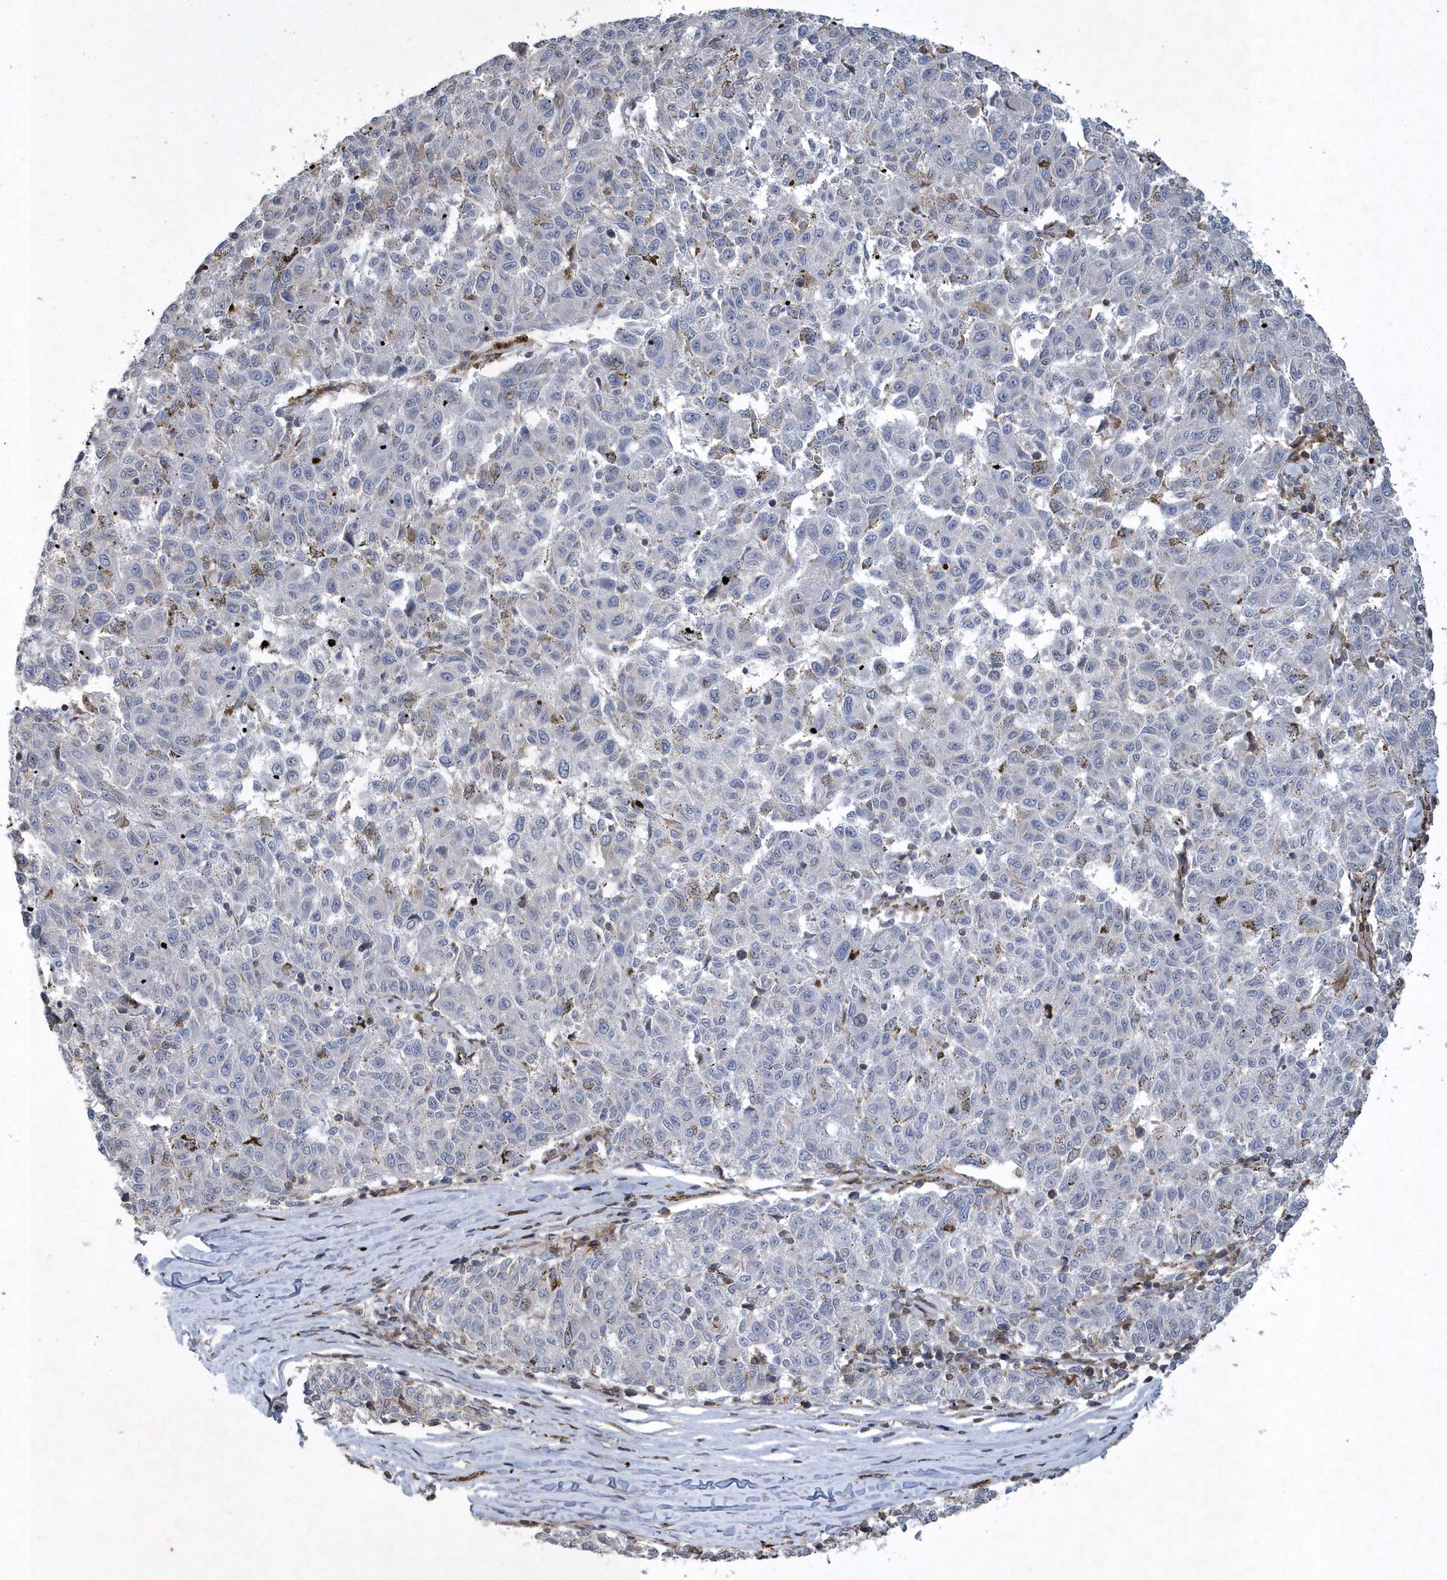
{"staining": {"intensity": "negative", "quantity": "none", "location": "none"}, "tissue": "melanoma", "cell_type": "Tumor cells", "image_type": "cancer", "snomed": [{"axis": "morphology", "description": "Malignant melanoma, NOS"}, {"axis": "topography", "description": "Skin"}], "caption": "Tumor cells show no significant protein positivity in malignant melanoma. The staining was performed using DAB (3,3'-diaminobenzidine) to visualize the protein expression in brown, while the nuclei were stained in blue with hematoxylin (Magnification: 20x).", "gene": "N4BP2", "patient": {"sex": "female", "age": 72}}